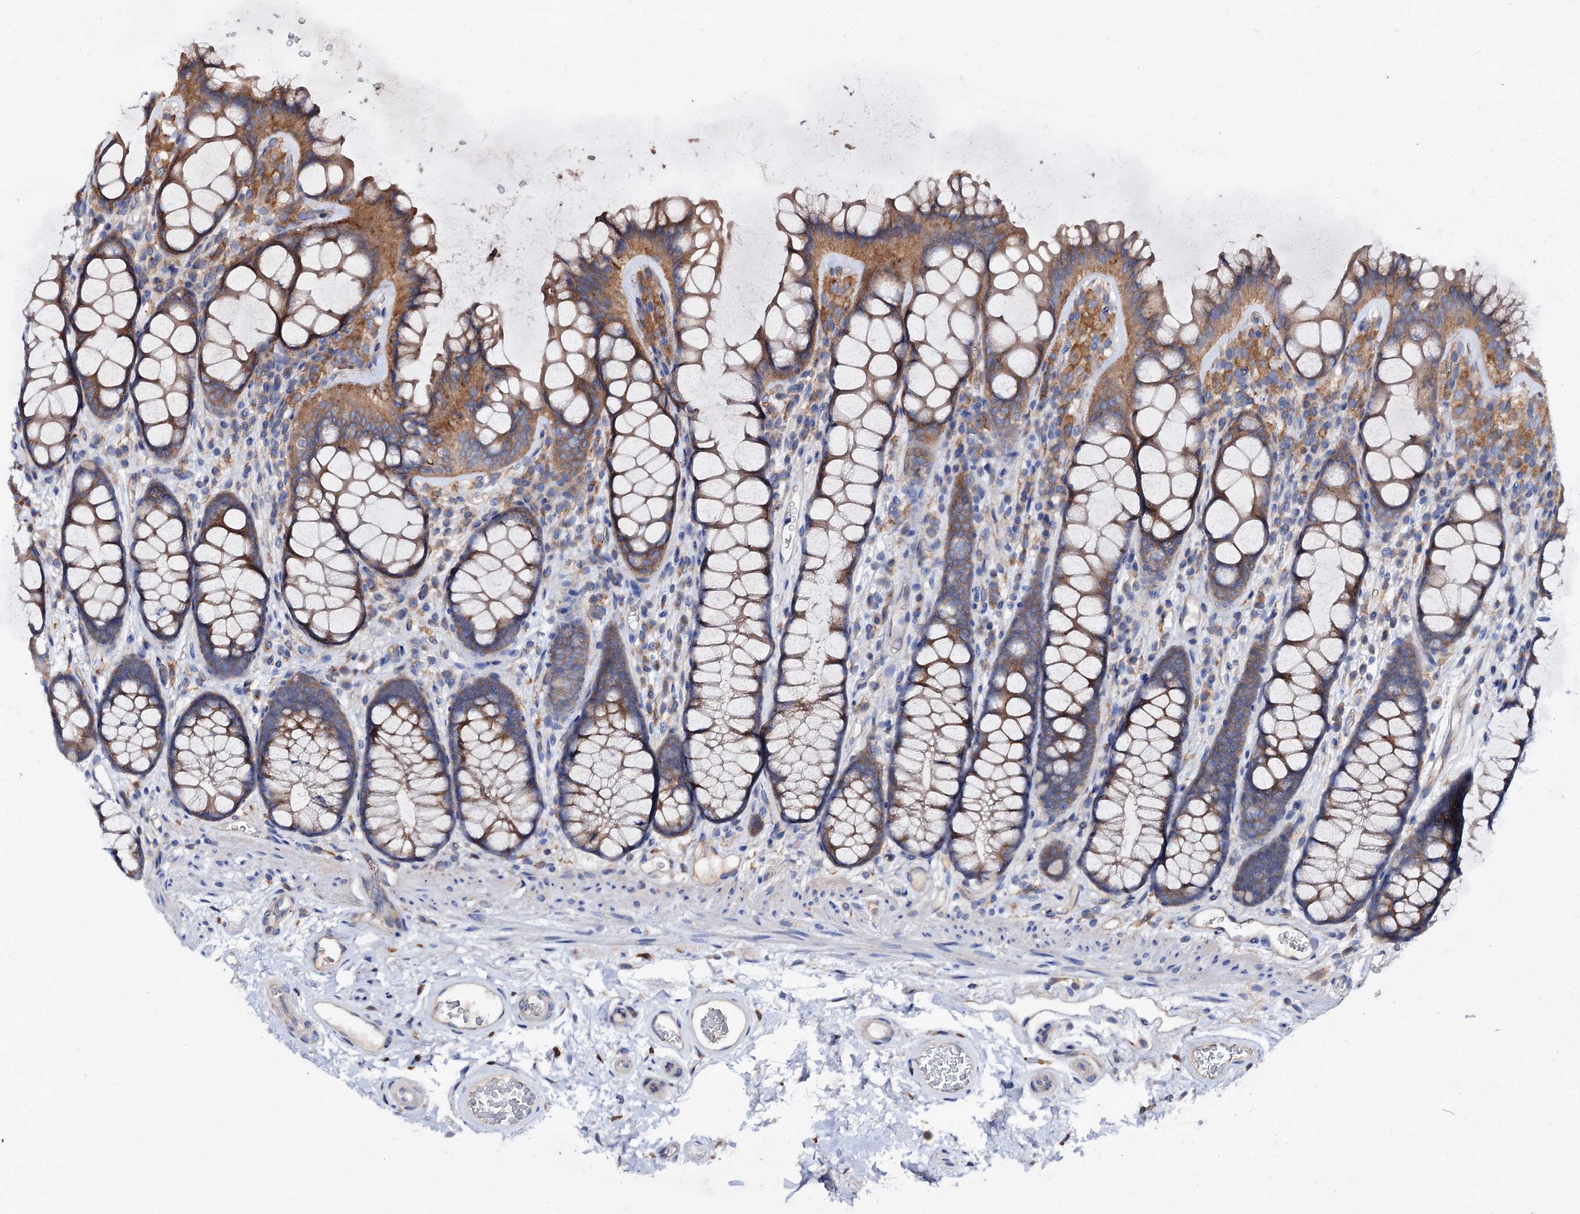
{"staining": {"intensity": "weak", "quantity": ">75%", "location": "cytoplasmic/membranous"}, "tissue": "colon", "cell_type": "Endothelial cells", "image_type": "normal", "snomed": [{"axis": "morphology", "description": "Normal tissue, NOS"}, {"axis": "topography", "description": "Colon"}], "caption": "Colon stained for a protein (brown) demonstrates weak cytoplasmic/membranous positive staining in approximately >75% of endothelial cells.", "gene": "VPS29", "patient": {"sex": "female", "age": 82}}